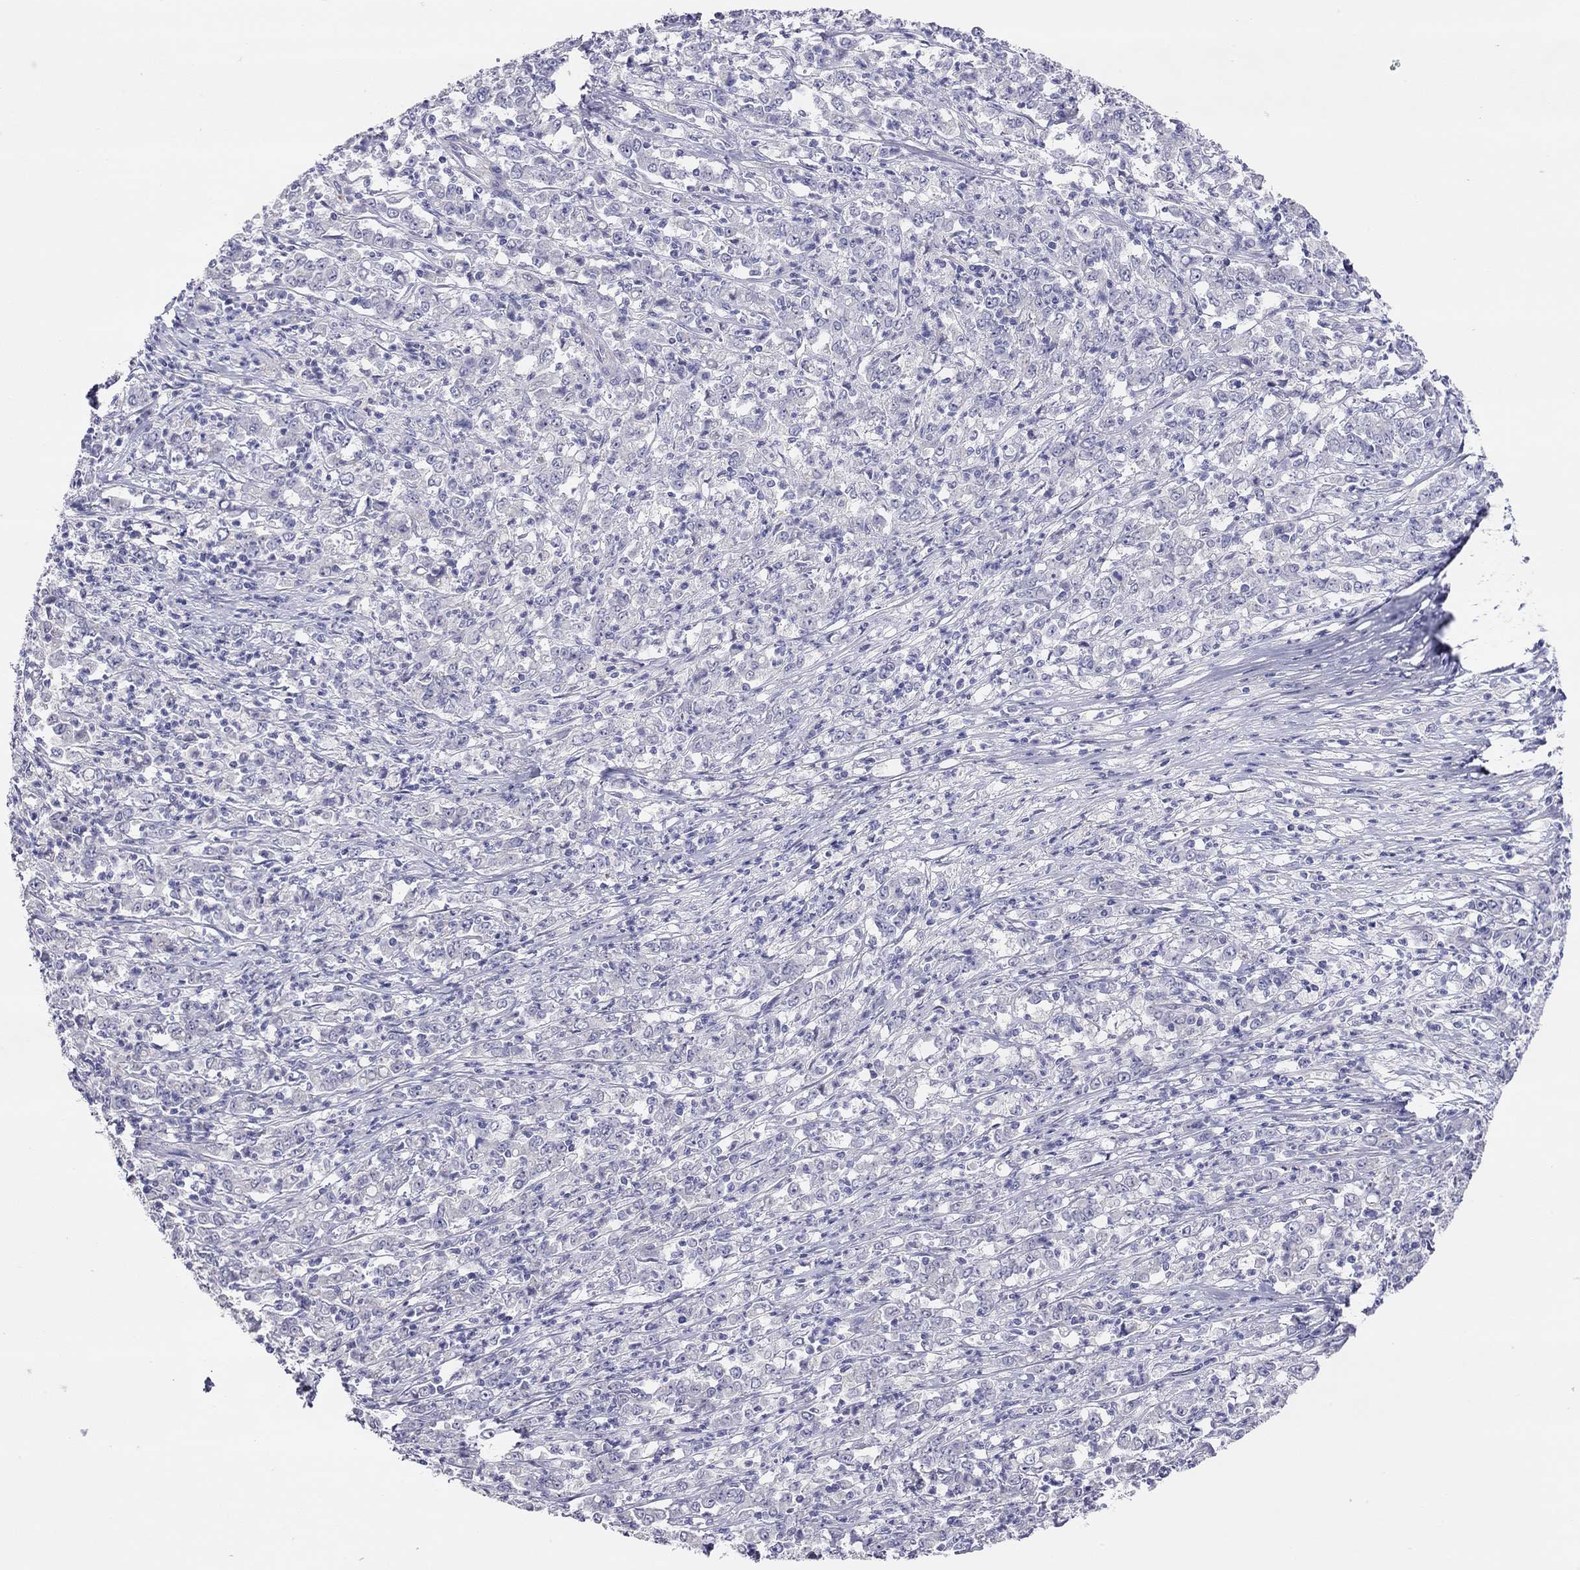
{"staining": {"intensity": "negative", "quantity": "none", "location": "none"}, "tissue": "stomach cancer", "cell_type": "Tumor cells", "image_type": "cancer", "snomed": [{"axis": "morphology", "description": "Adenocarcinoma, NOS"}, {"axis": "topography", "description": "Stomach, lower"}], "caption": "An image of human stomach adenocarcinoma is negative for staining in tumor cells.", "gene": "MGAT4C", "patient": {"sex": "female", "age": 71}}